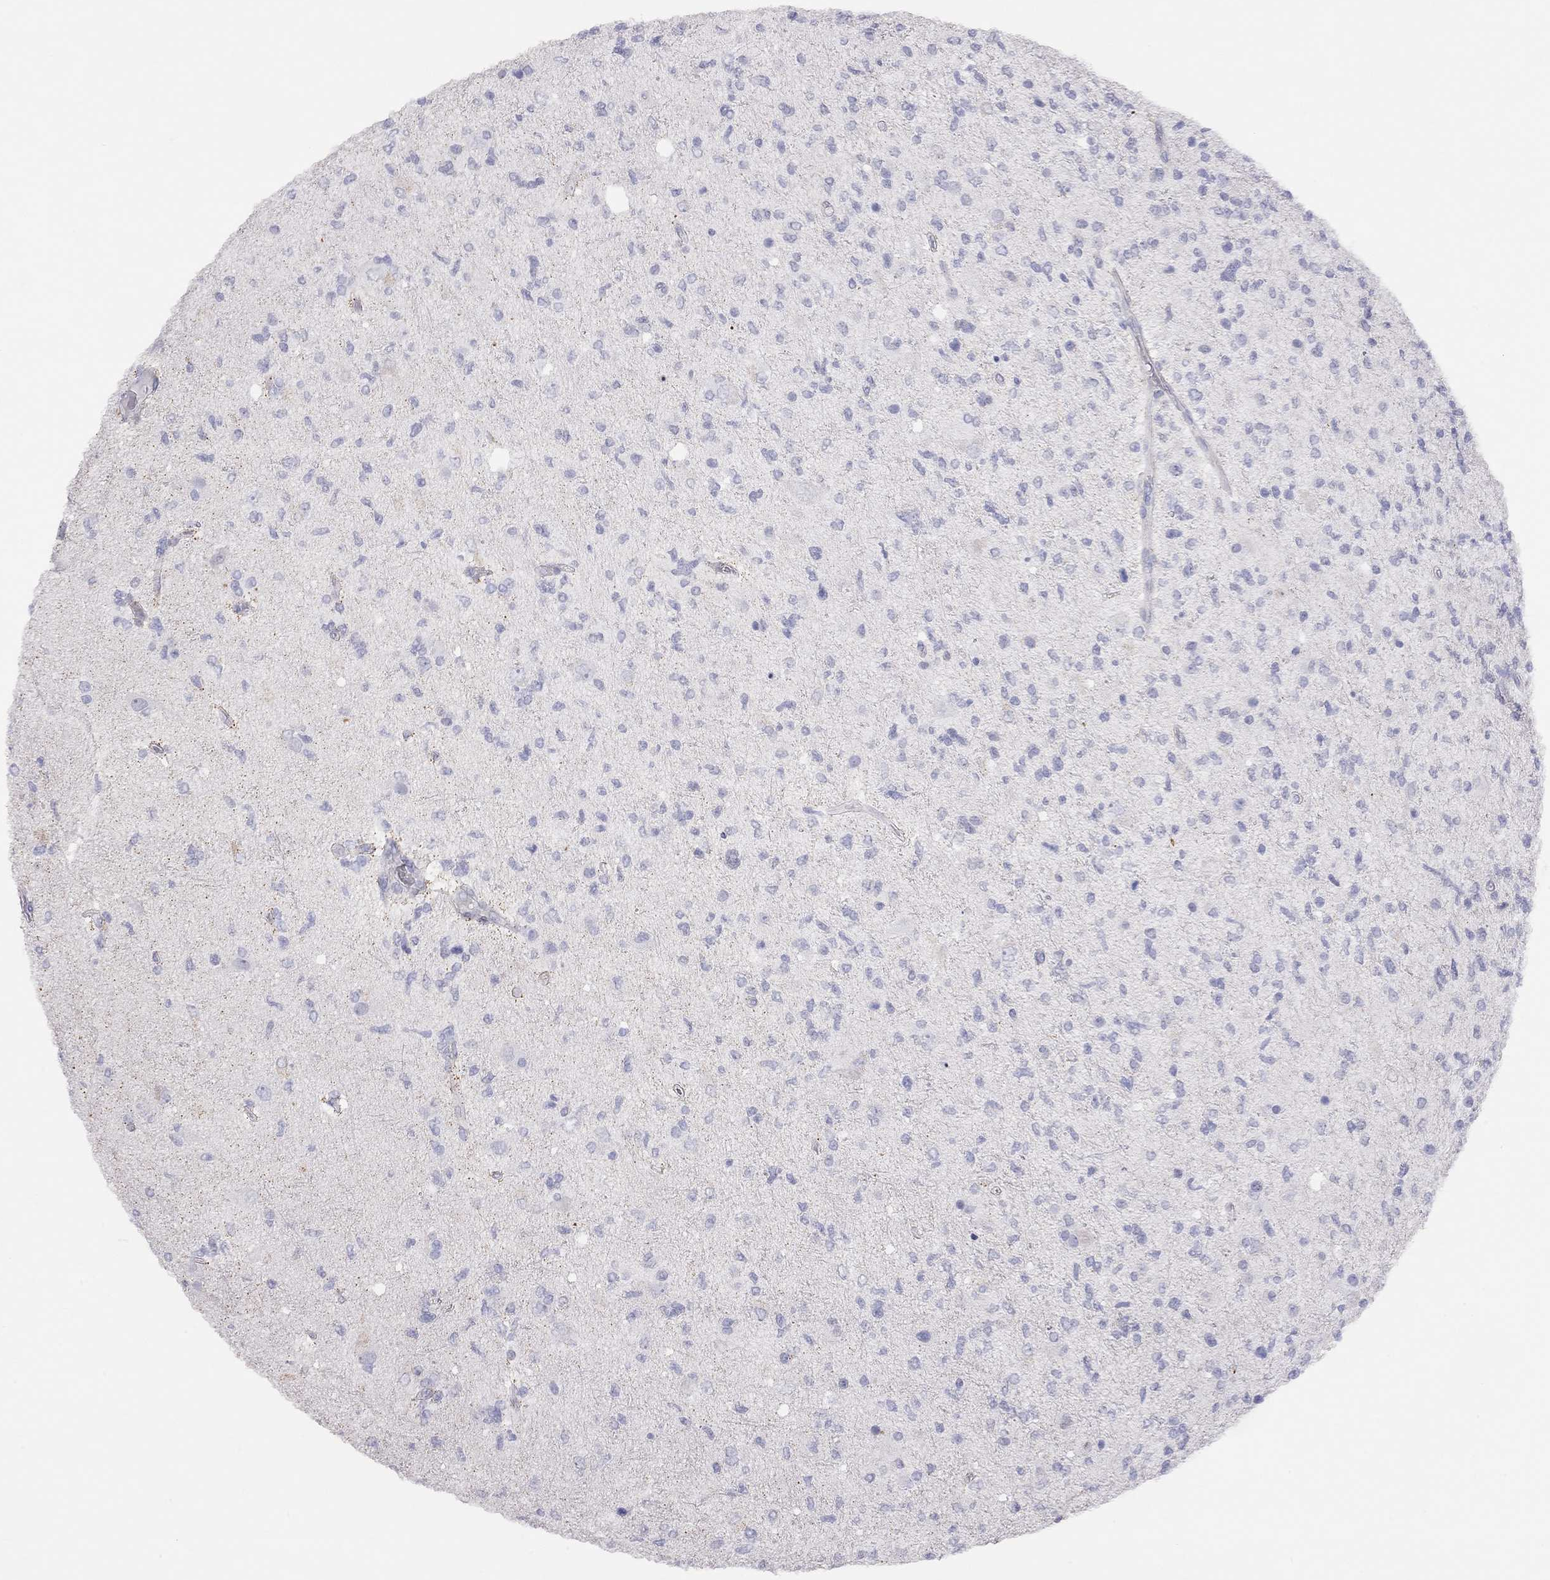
{"staining": {"intensity": "negative", "quantity": "none", "location": "none"}, "tissue": "glioma", "cell_type": "Tumor cells", "image_type": "cancer", "snomed": [{"axis": "morphology", "description": "Glioma, malignant, High grade"}, {"axis": "topography", "description": "Cerebral cortex"}], "caption": "Immunohistochemical staining of glioma displays no significant staining in tumor cells.", "gene": "ADCYAP1", "patient": {"sex": "male", "age": 70}}